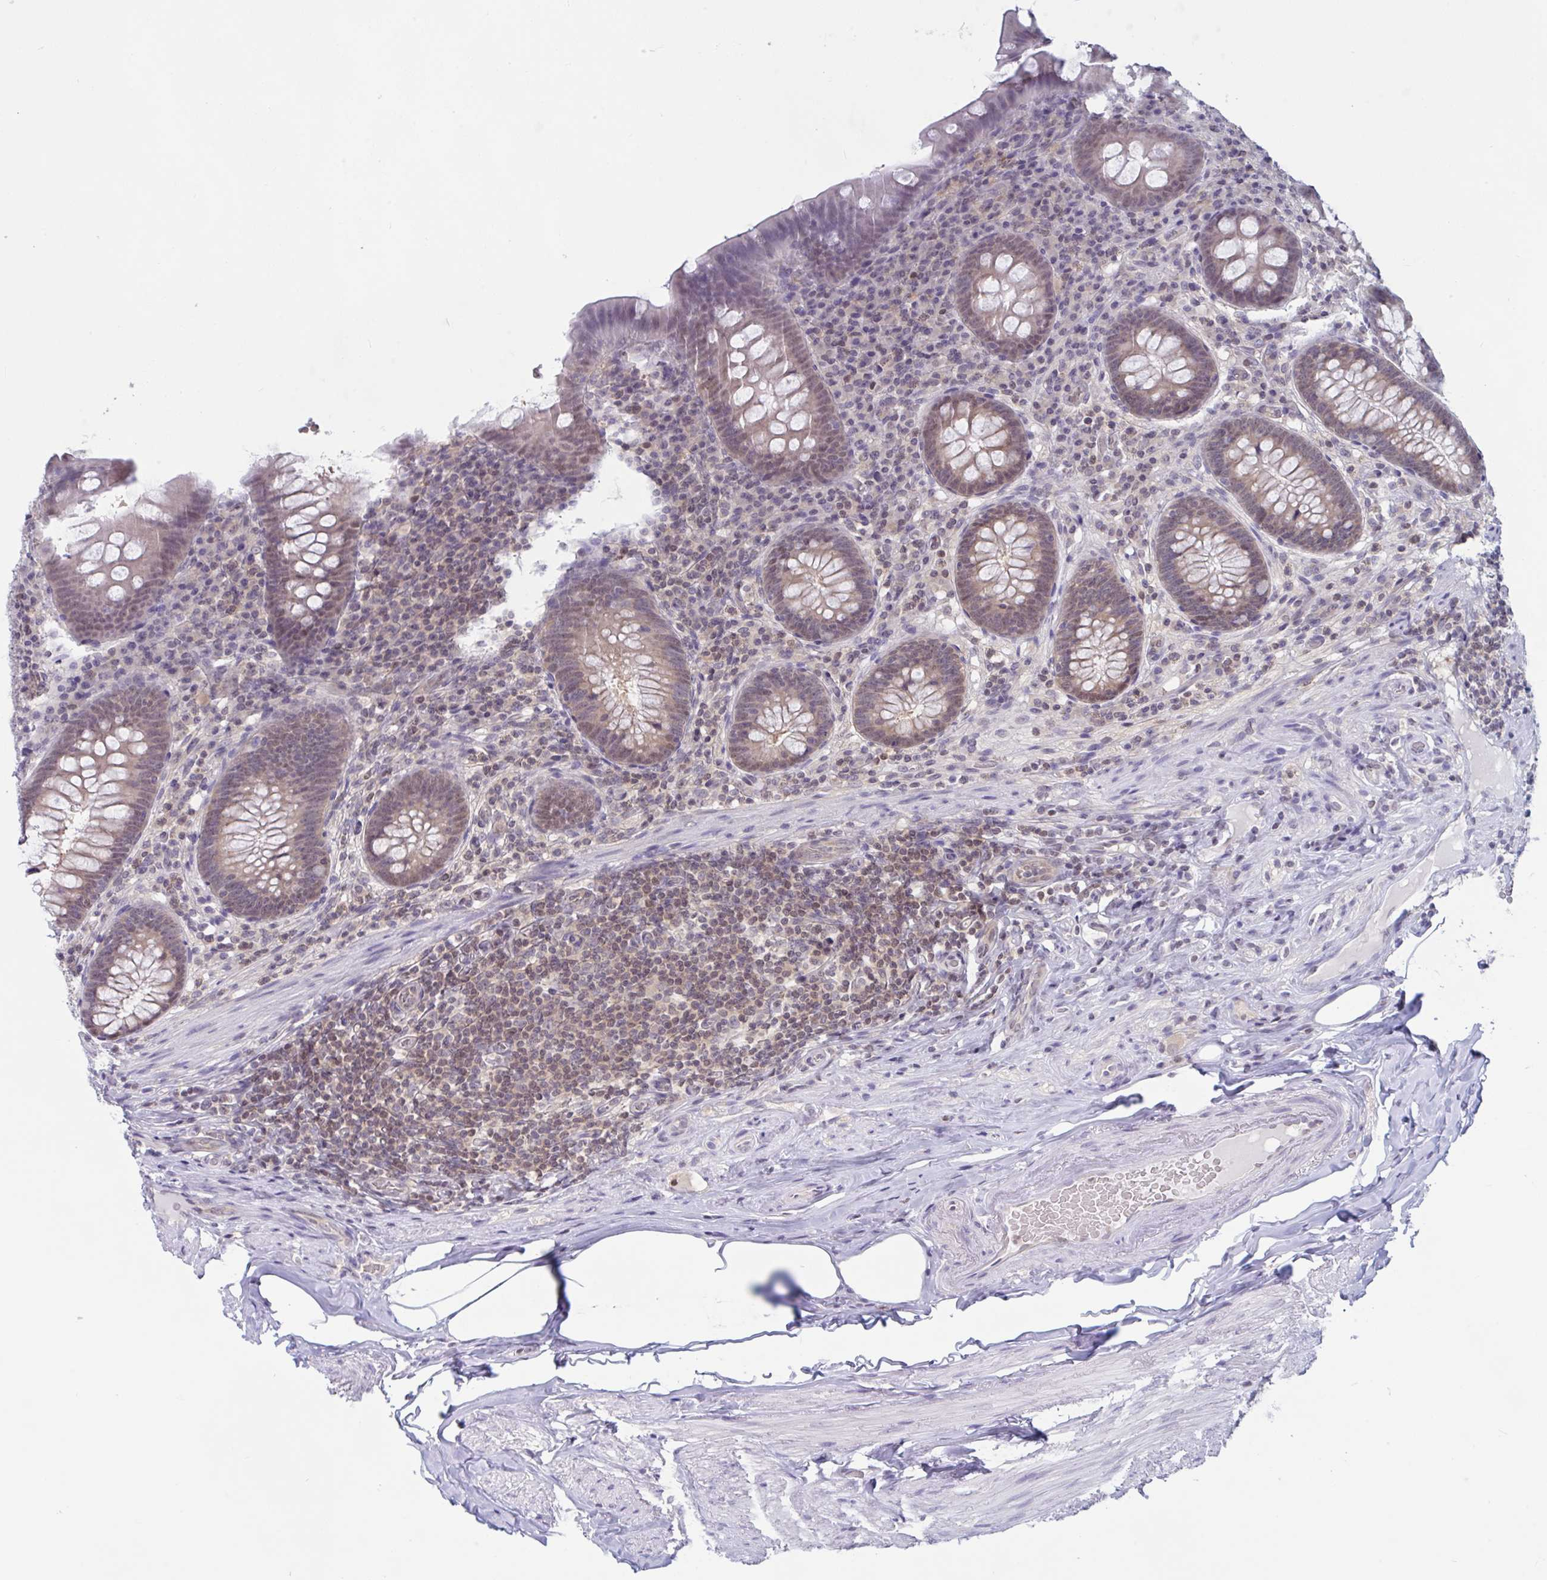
{"staining": {"intensity": "weak", "quantity": ">75%", "location": "cytoplasmic/membranous,nuclear"}, "tissue": "appendix", "cell_type": "Glandular cells", "image_type": "normal", "snomed": [{"axis": "morphology", "description": "Normal tissue, NOS"}, {"axis": "topography", "description": "Appendix"}], "caption": "DAB immunohistochemical staining of normal human appendix reveals weak cytoplasmic/membranous,nuclear protein staining in about >75% of glandular cells.", "gene": "TSN", "patient": {"sex": "male", "age": 71}}